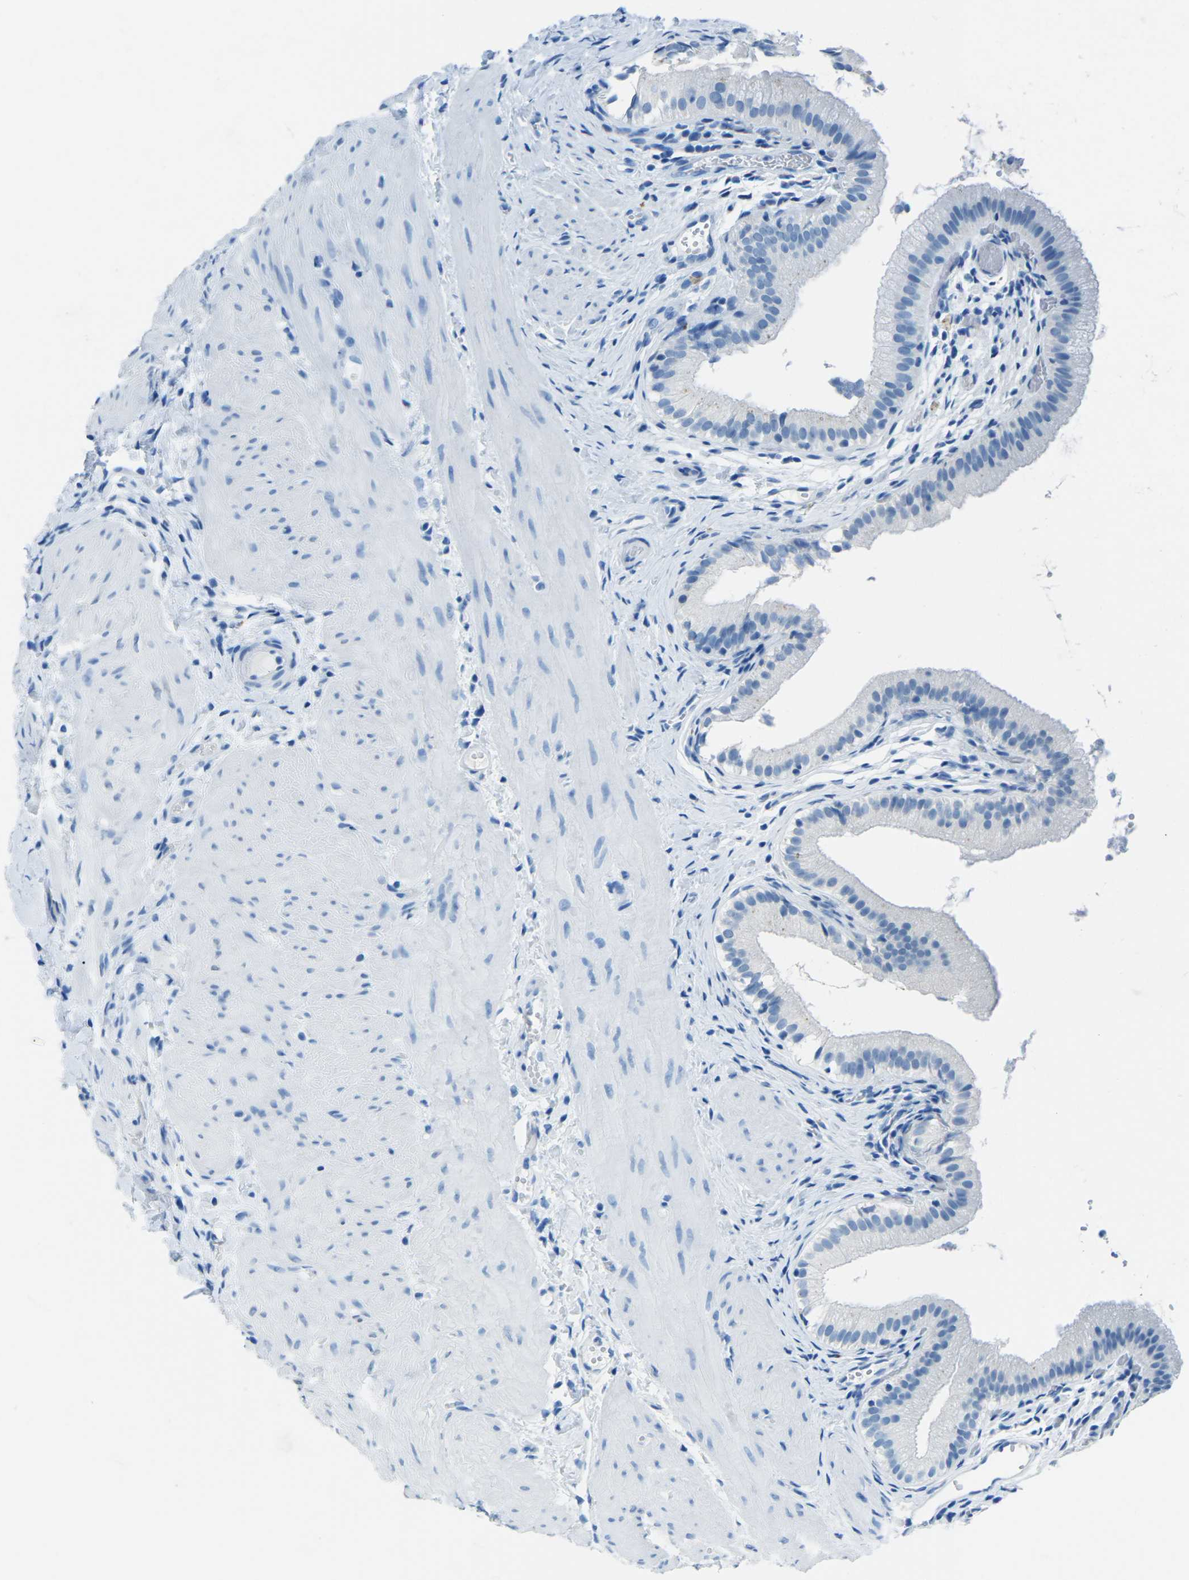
{"staining": {"intensity": "negative", "quantity": "none", "location": "none"}, "tissue": "gallbladder", "cell_type": "Glandular cells", "image_type": "normal", "snomed": [{"axis": "morphology", "description": "Normal tissue, NOS"}, {"axis": "topography", "description": "Gallbladder"}], "caption": "Immunohistochemistry (IHC) micrograph of normal human gallbladder stained for a protein (brown), which displays no expression in glandular cells.", "gene": "MYH8", "patient": {"sex": "female", "age": 26}}